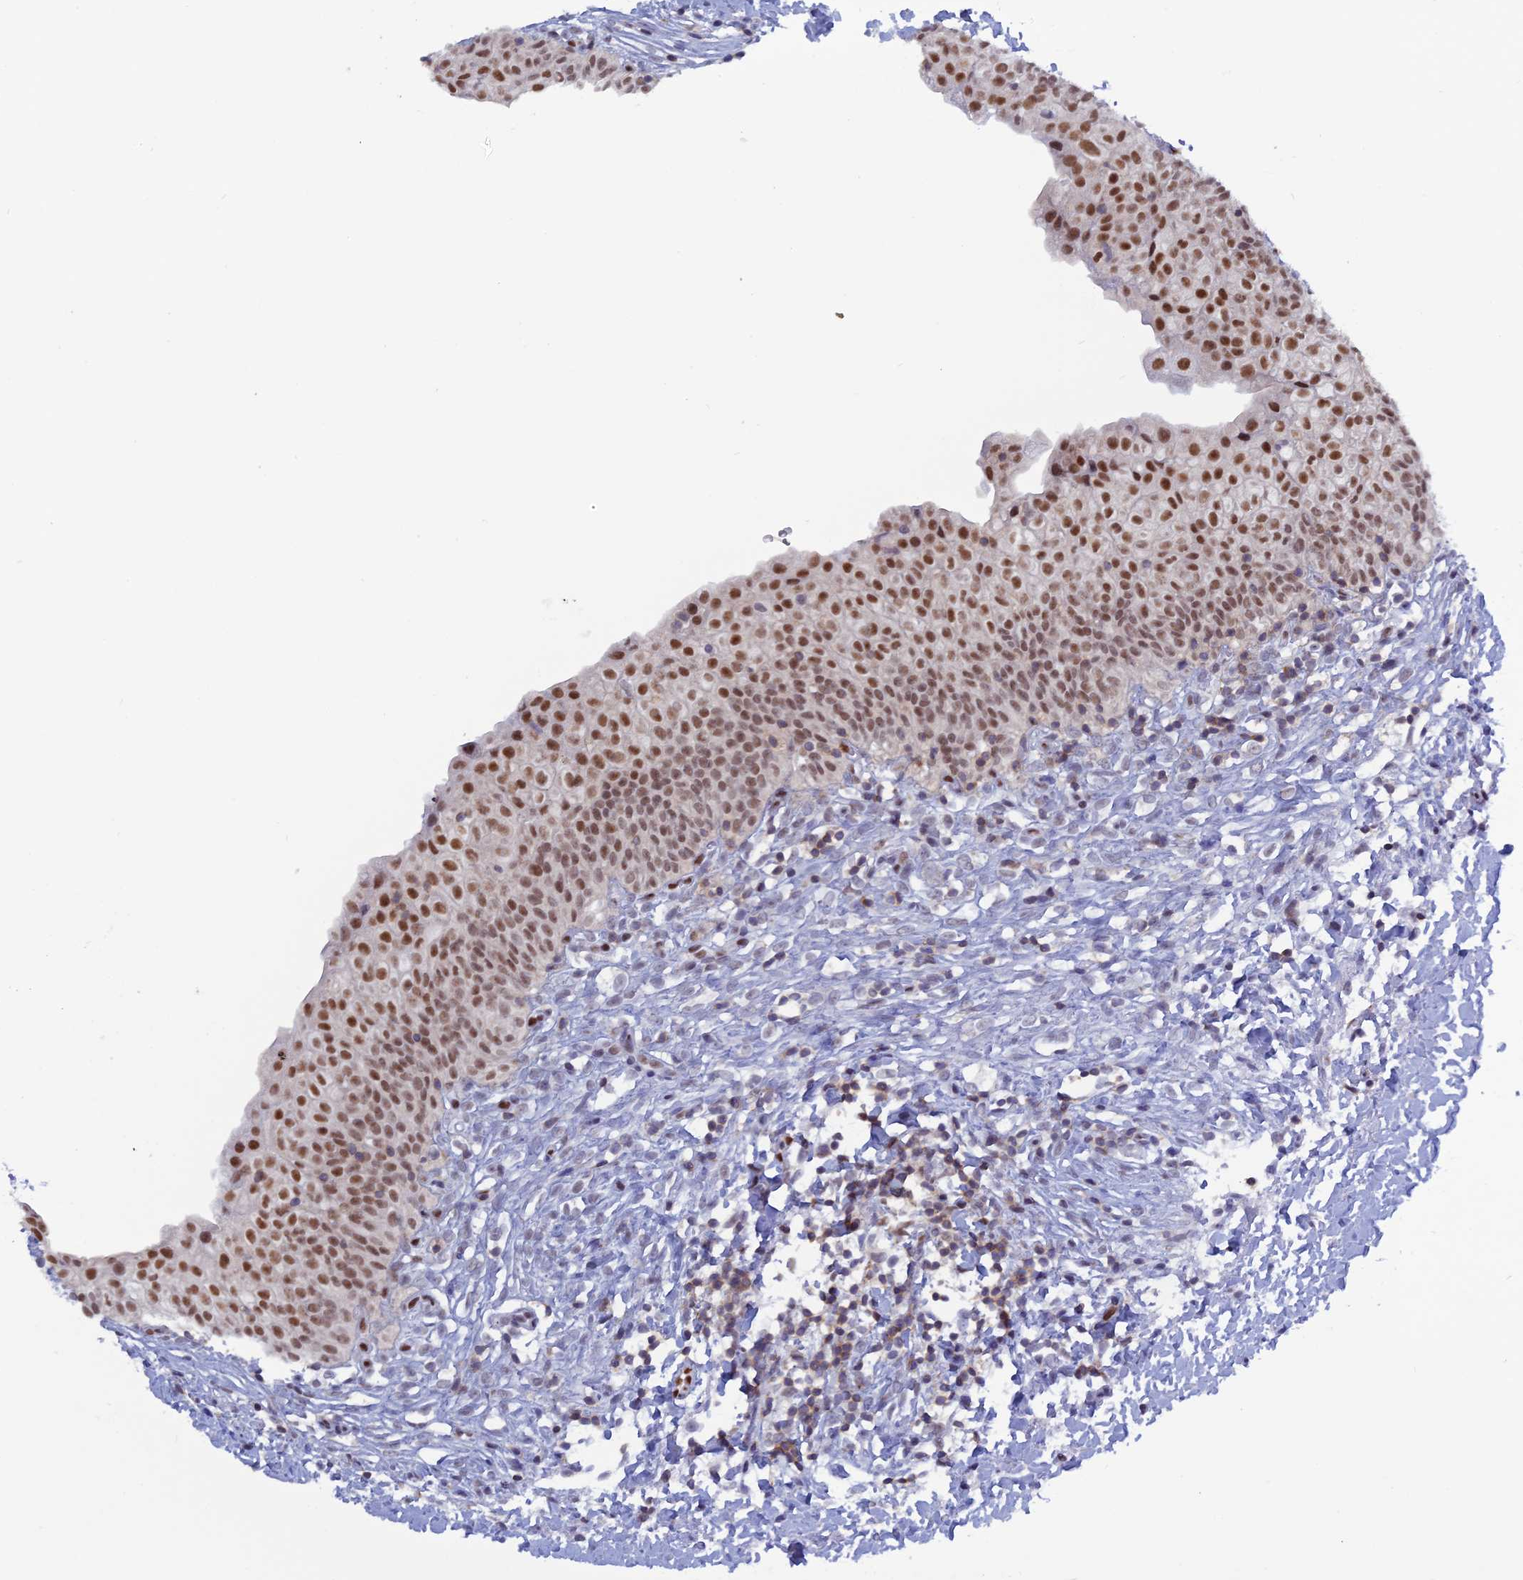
{"staining": {"intensity": "moderate", "quantity": ">75%", "location": "nuclear"}, "tissue": "urinary bladder", "cell_type": "Urothelial cells", "image_type": "normal", "snomed": [{"axis": "morphology", "description": "Normal tissue, NOS"}, {"axis": "topography", "description": "Urinary bladder"}], "caption": "A medium amount of moderate nuclear expression is present in approximately >75% of urothelial cells in benign urinary bladder.", "gene": "NOL4L", "patient": {"sex": "male", "age": 55}}